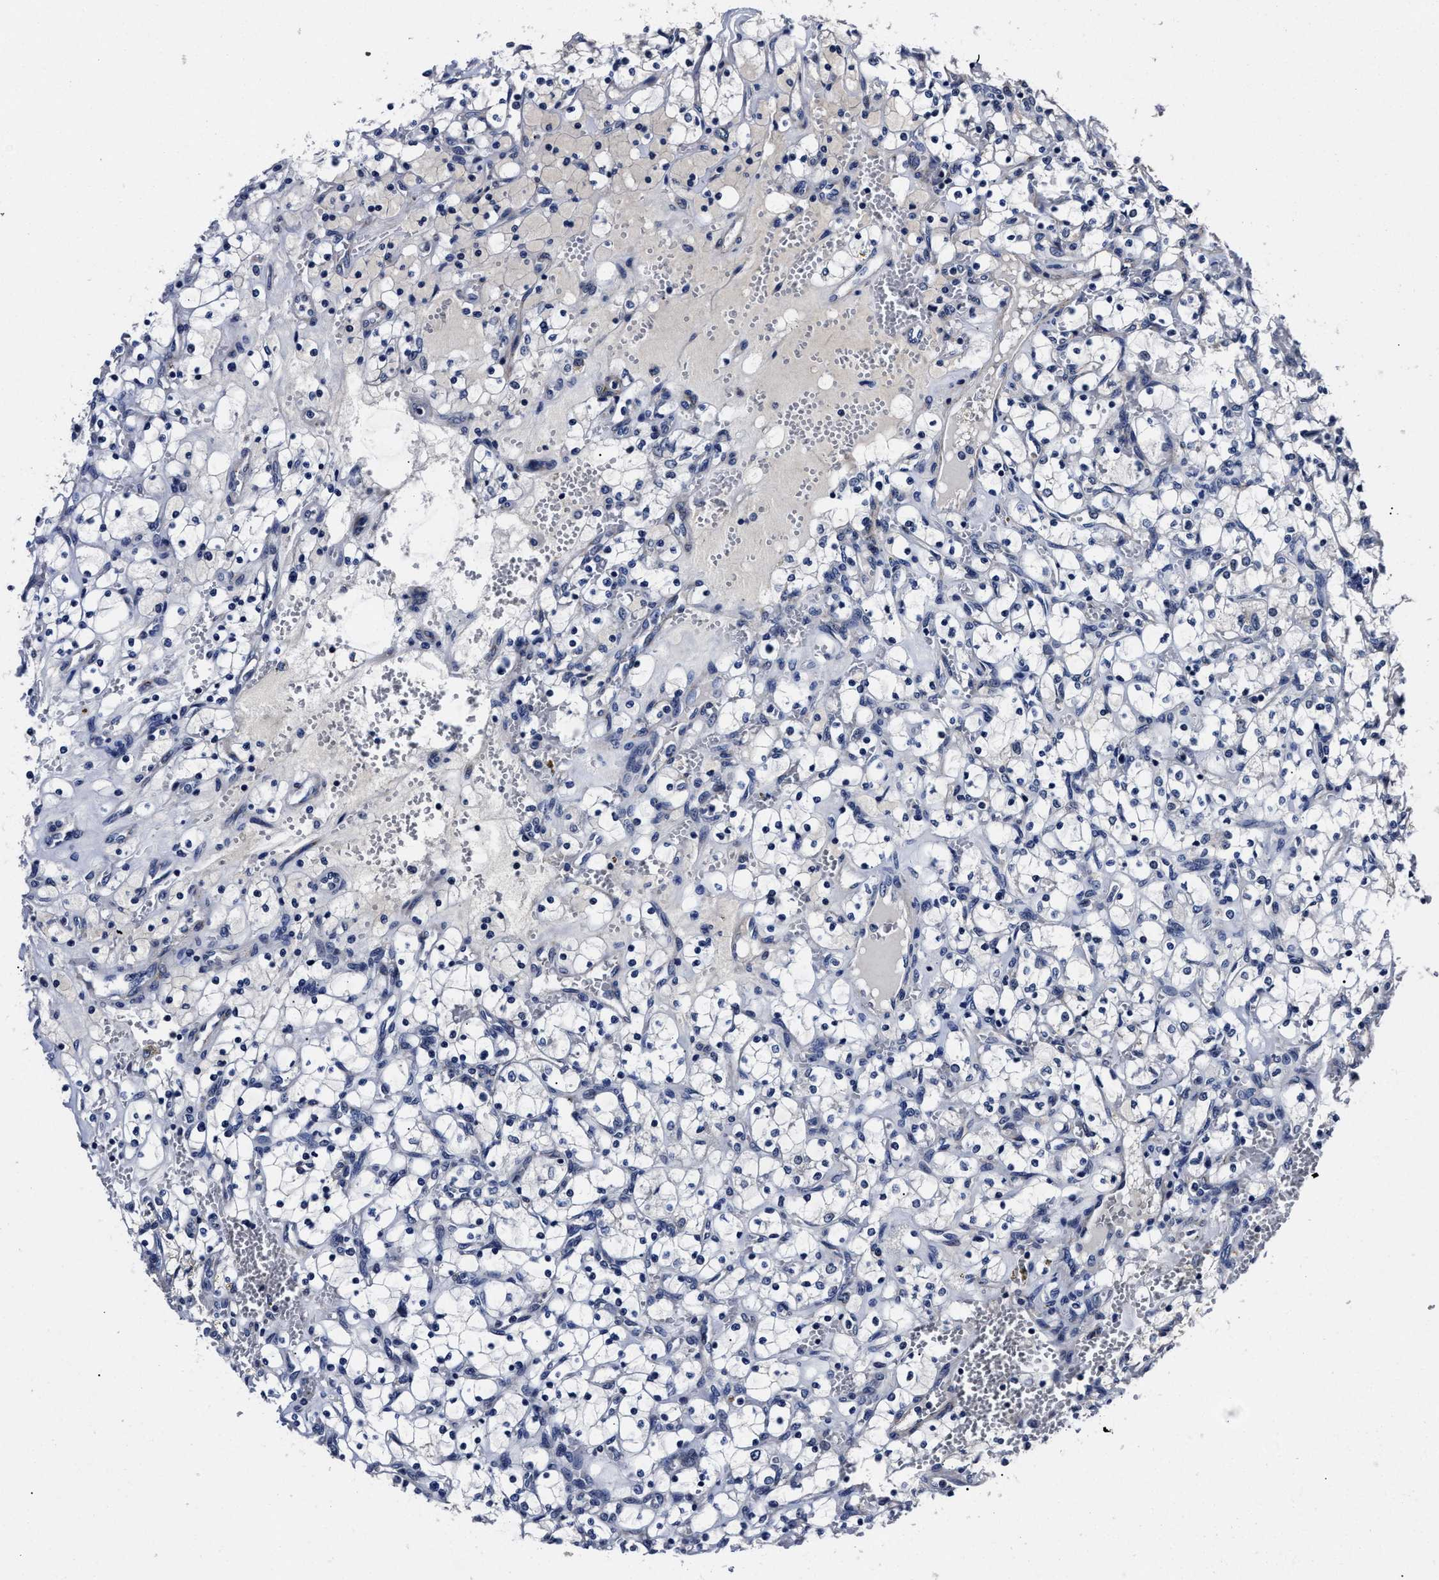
{"staining": {"intensity": "negative", "quantity": "none", "location": "none"}, "tissue": "renal cancer", "cell_type": "Tumor cells", "image_type": "cancer", "snomed": [{"axis": "morphology", "description": "Adenocarcinoma, NOS"}, {"axis": "topography", "description": "Kidney"}], "caption": "The micrograph reveals no significant staining in tumor cells of renal adenocarcinoma.", "gene": "OLFML2A", "patient": {"sex": "female", "age": 69}}